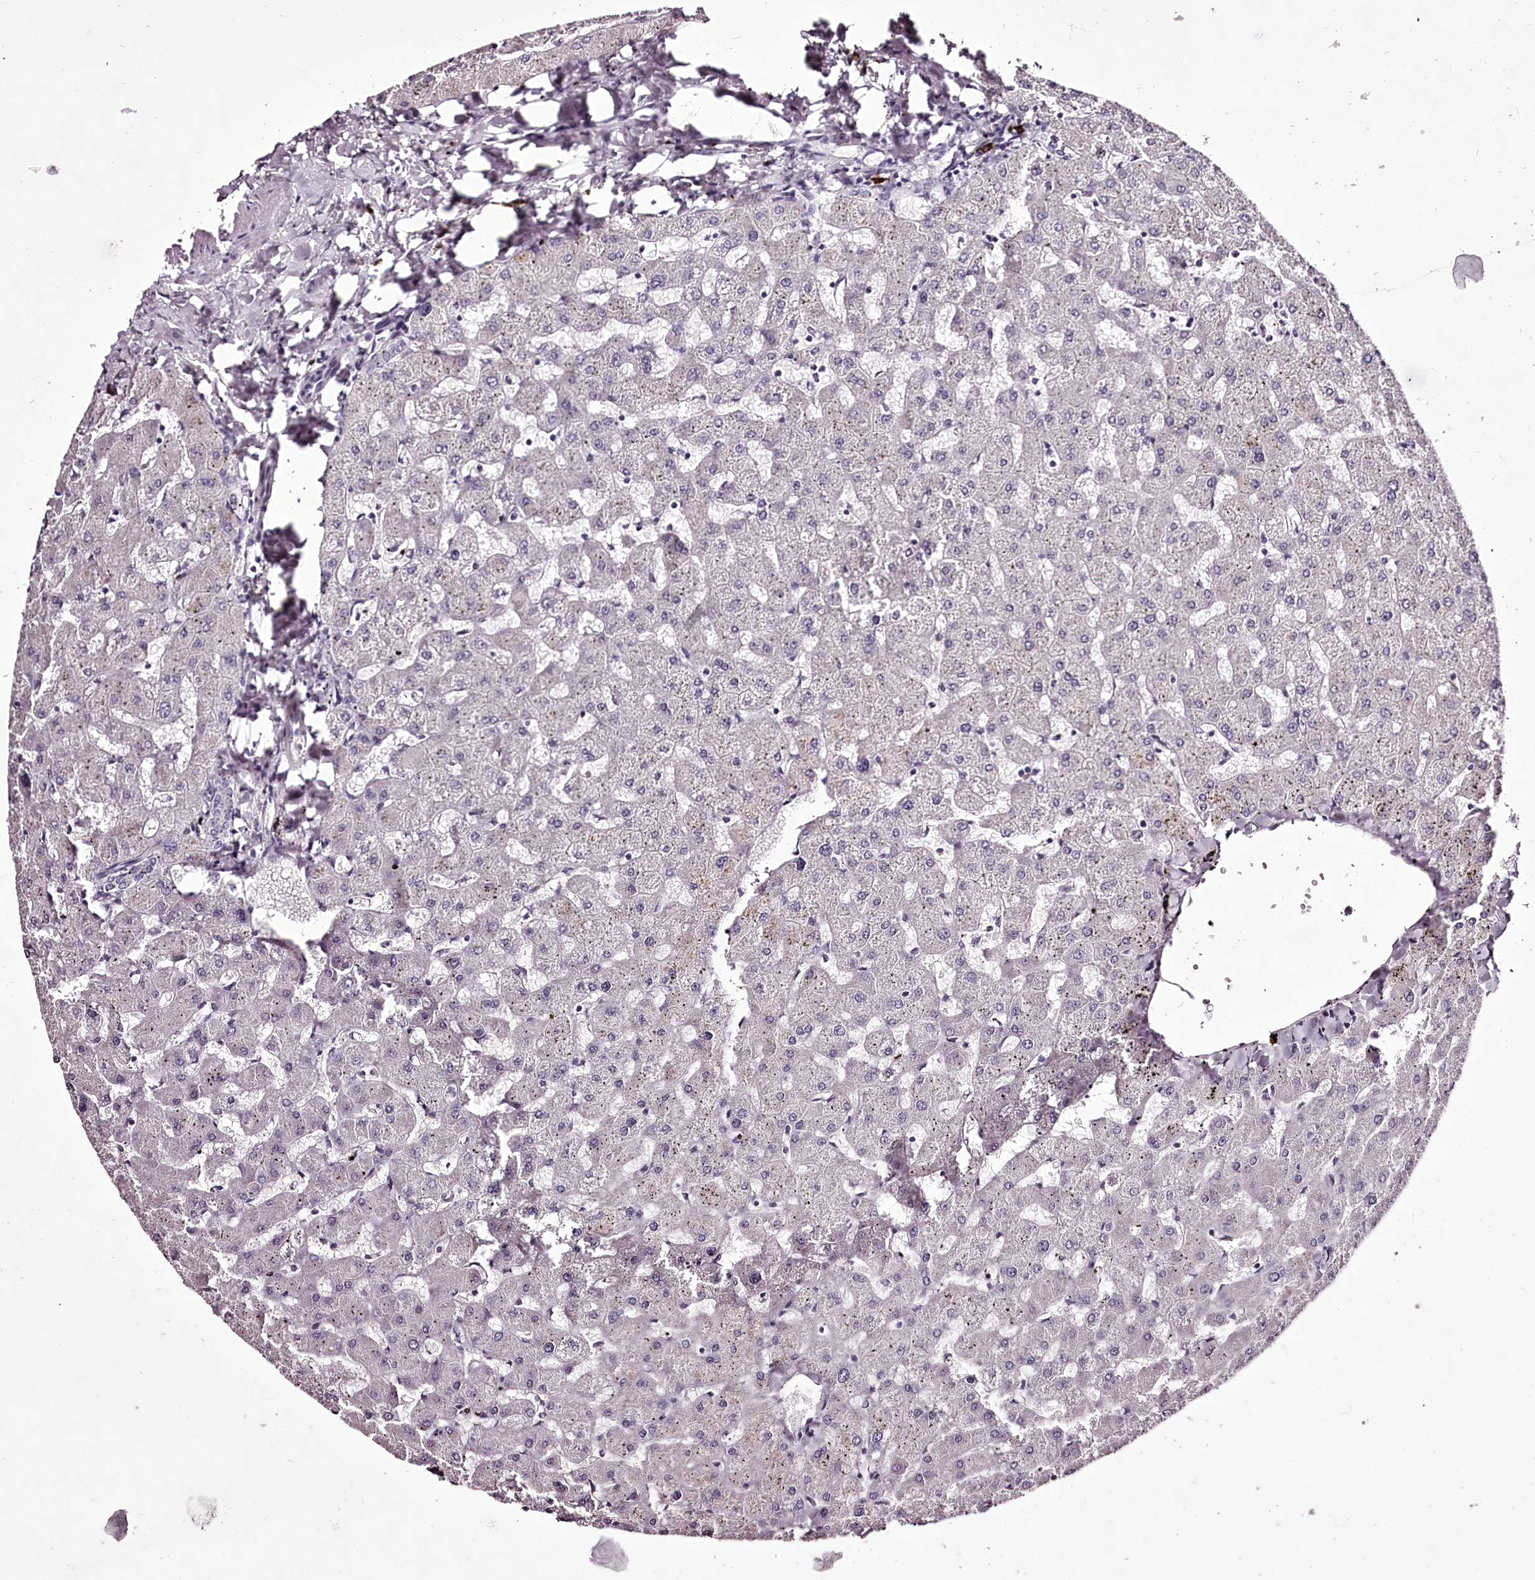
{"staining": {"intensity": "negative", "quantity": "none", "location": "none"}, "tissue": "liver", "cell_type": "Cholangiocytes", "image_type": "normal", "snomed": [{"axis": "morphology", "description": "Normal tissue, NOS"}, {"axis": "topography", "description": "Liver"}], "caption": "Protein analysis of unremarkable liver displays no significant staining in cholangiocytes.", "gene": "C1orf56", "patient": {"sex": "female", "age": 63}}